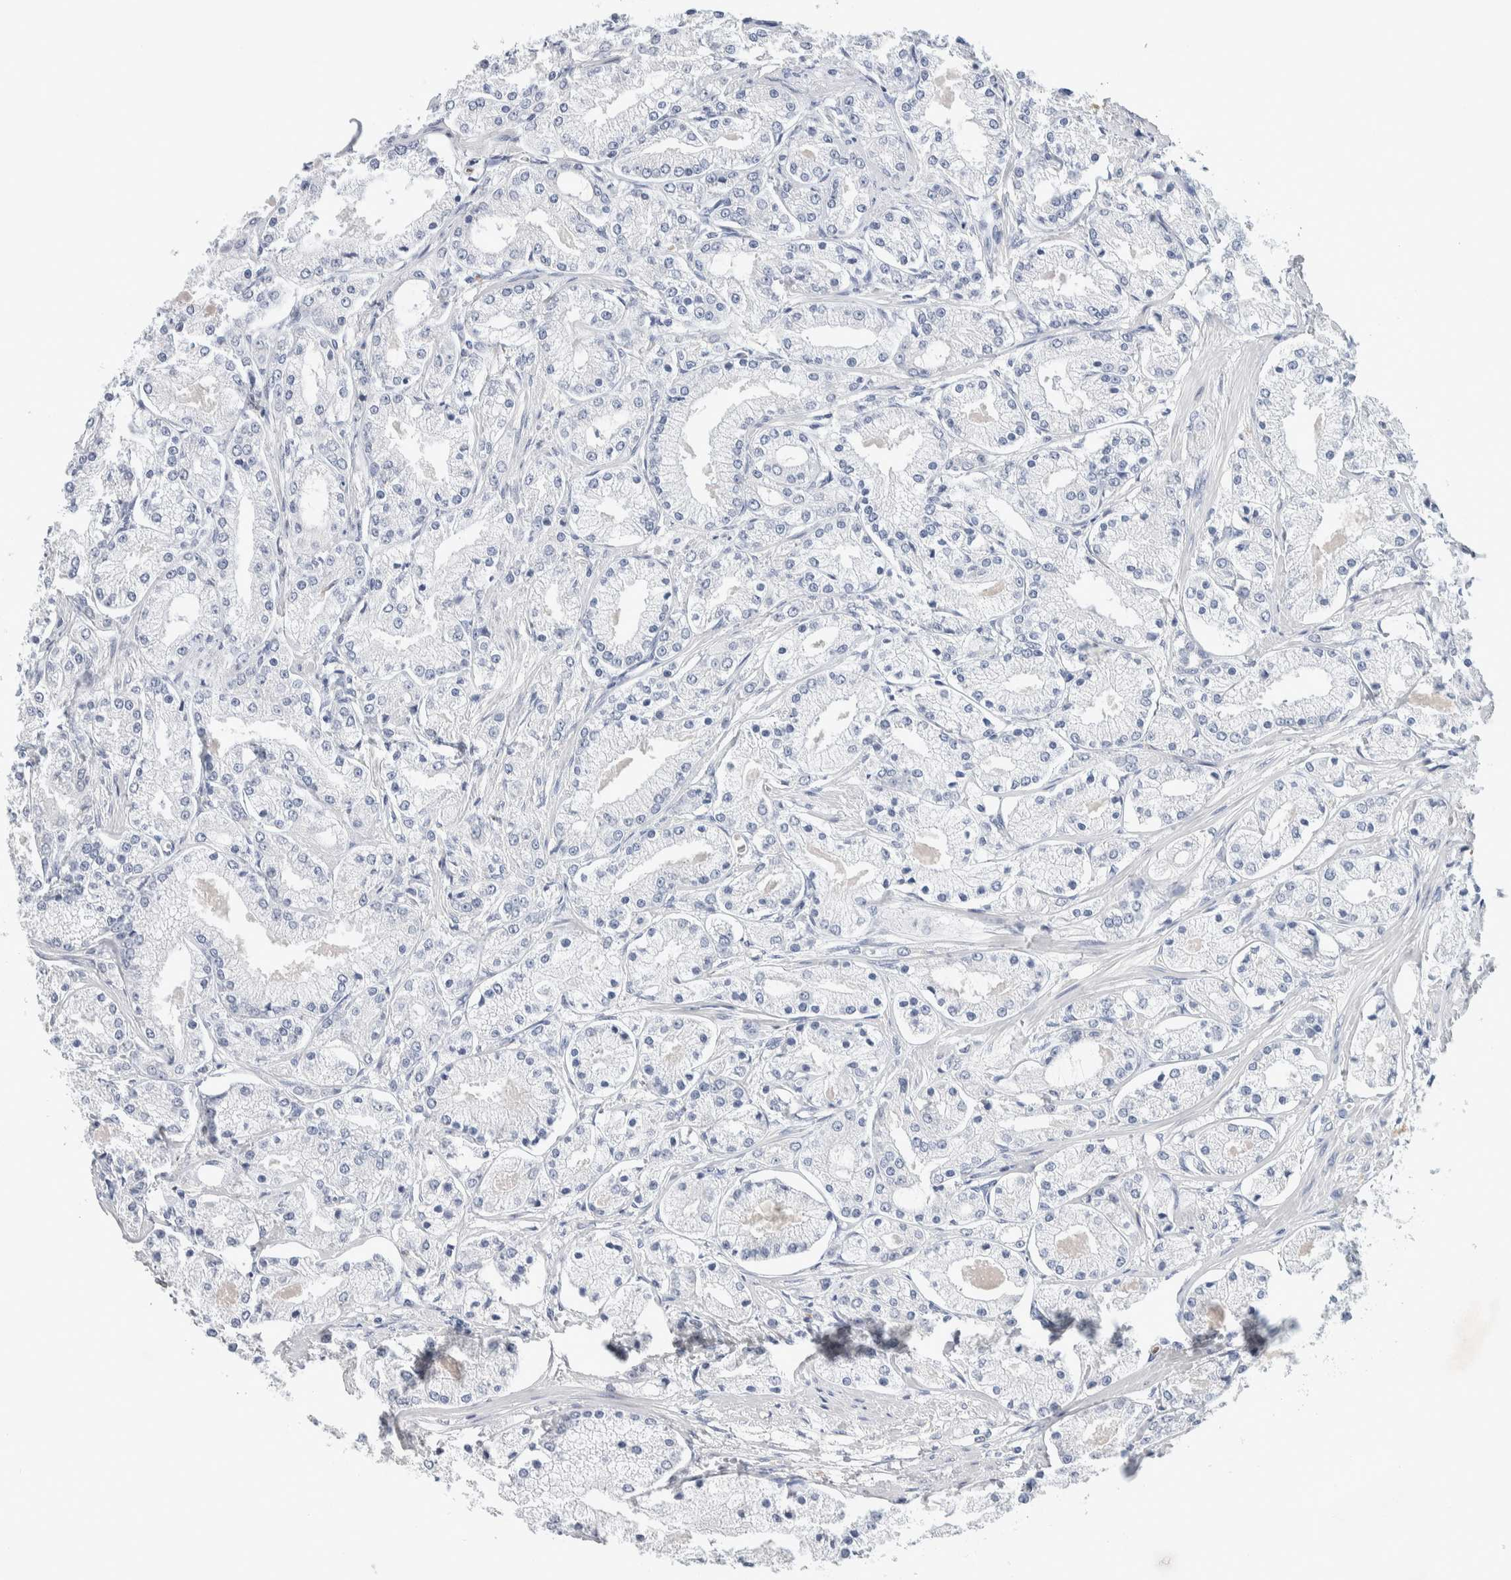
{"staining": {"intensity": "negative", "quantity": "none", "location": "none"}, "tissue": "prostate cancer", "cell_type": "Tumor cells", "image_type": "cancer", "snomed": [{"axis": "morphology", "description": "Adenocarcinoma, High grade"}, {"axis": "topography", "description": "Prostate"}], "caption": "Prostate cancer (high-grade adenocarcinoma) was stained to show a protein in brown. There is no significant positivity in tumor cells. Nuclei are stained in blue.", "gene": "NCF2", "patient": {"sex": "male", "age": 66}}